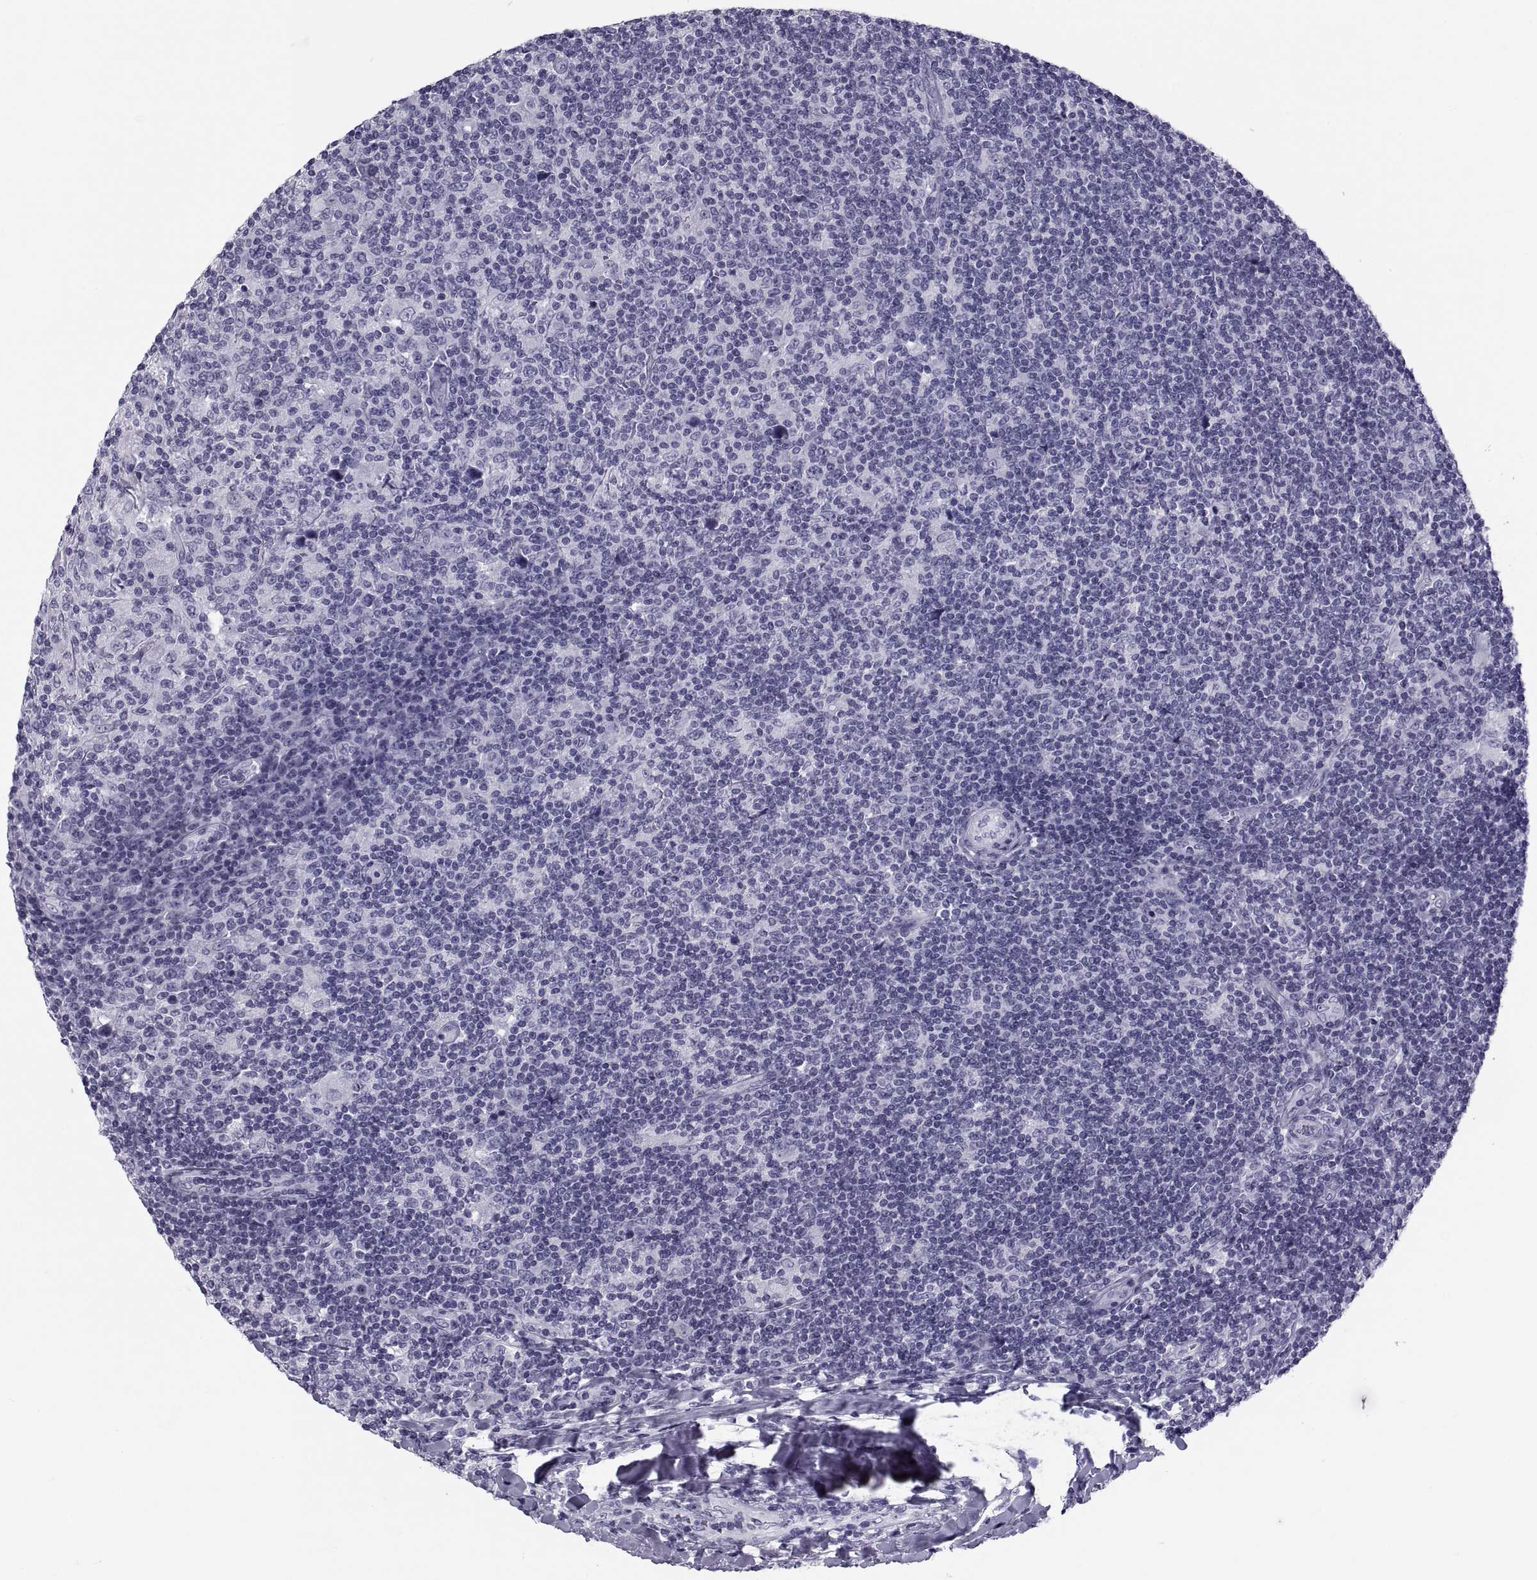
{"staining": {"intensity": "negative", "quantity": "none", "location": "none"}, "tissue": "lymphoma", "cell_type": "Tumor cells", "image_type": "cancer", "snomed": [{"axis": "morphology", "description": "Hodgkin's disease, NOS"}, {"axis": "topography", "description": "Lymph node"}], "caption": "IHC micrograph of Hodgkin's disease stained for a protein (brown), which shows no positivity in tumor cells. (Stains: DAB (3,3'-diaminobenzidine) immunohistochemistry with hematoxylin counter stain, Microscopy: brightfield microscopy at high magnification).", "gene": "CRISP1", "patient": {"sex": "male", "age": 40}}